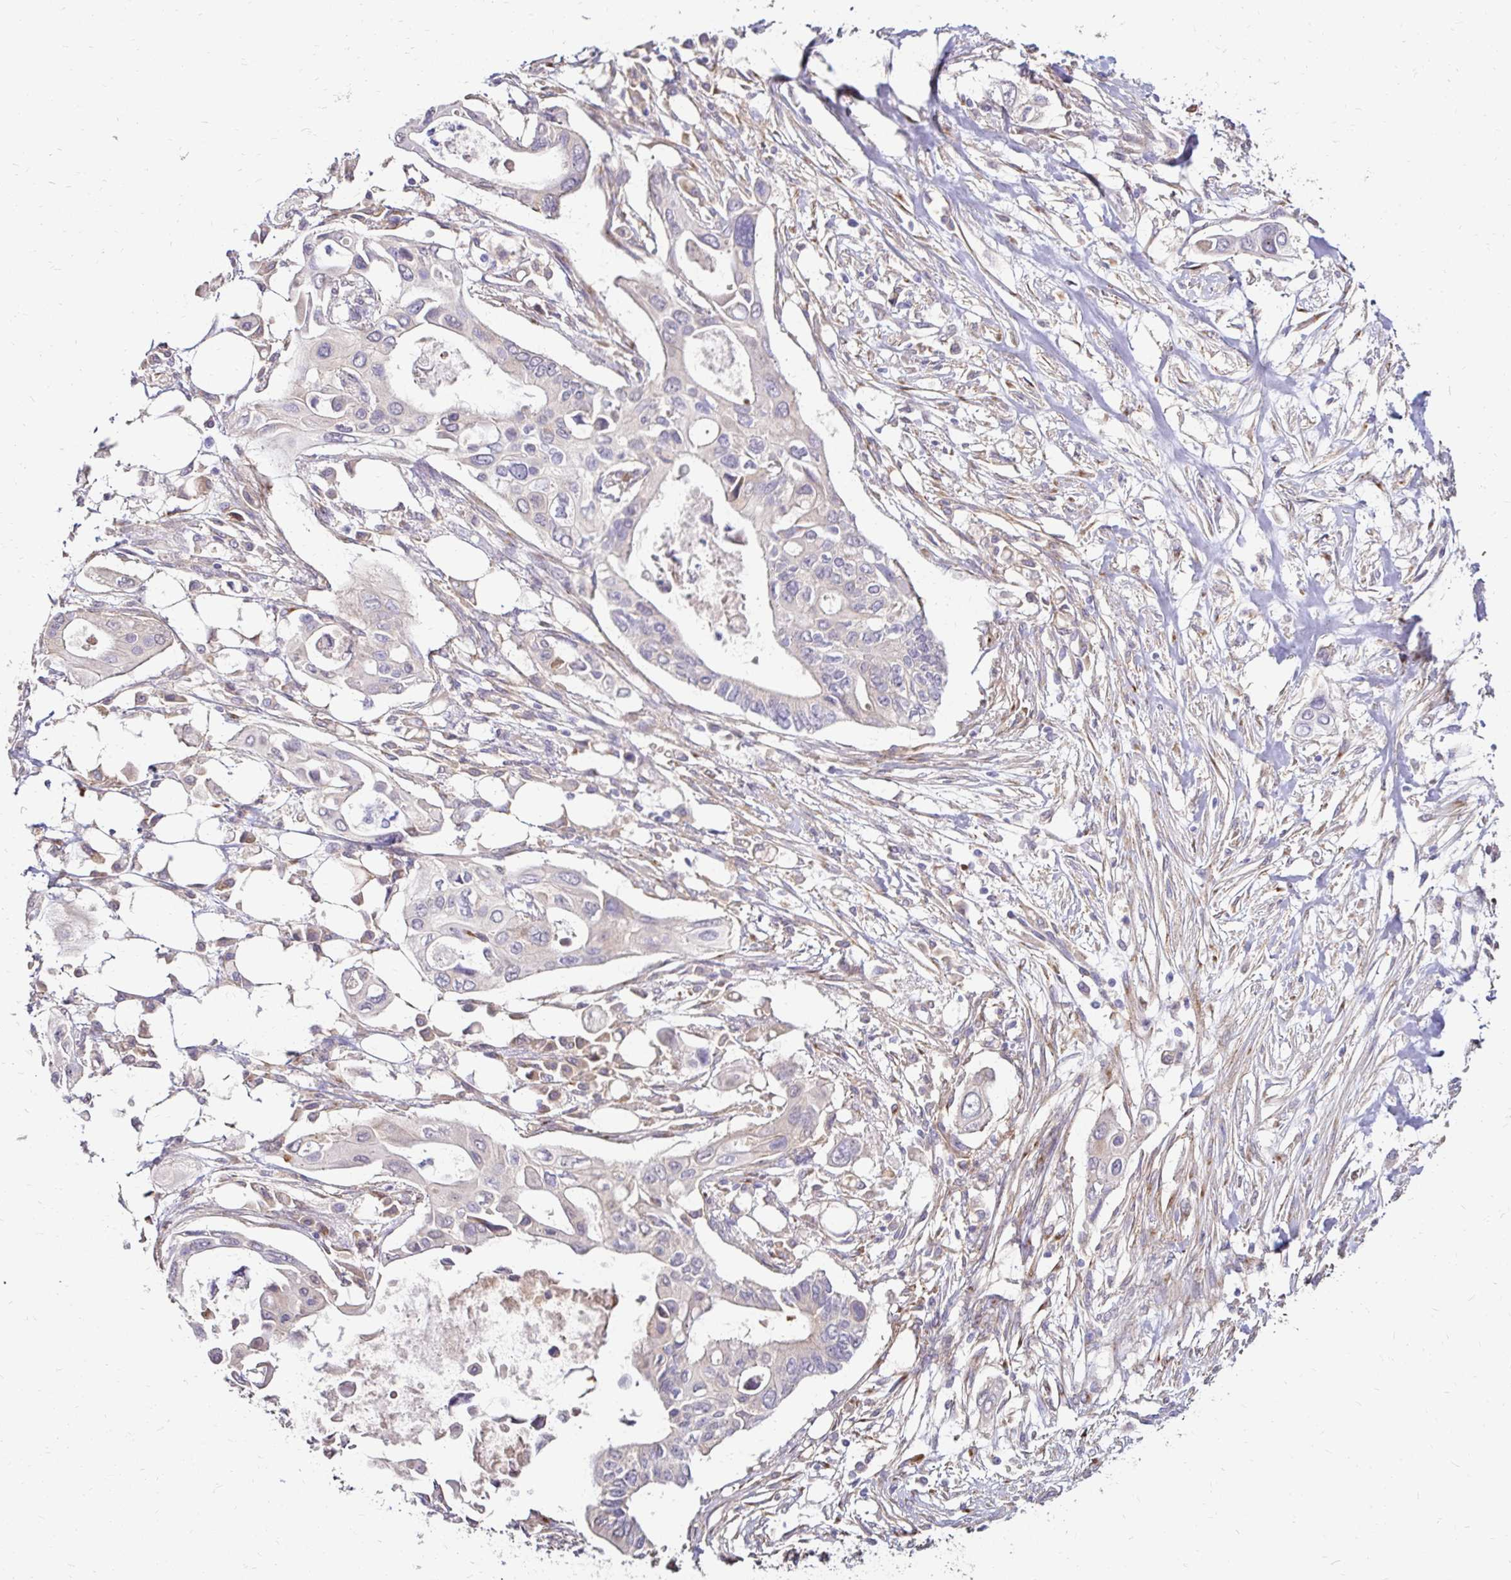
{"staining": {"intensity": "negative", "quantity": "none", "location": "none"}, "tissue": "pancreatic cancer", "cell_type": "Tumor cells", "image_type": "cancer", "snomed": [{"axis": "morphology", "description": "Adenocarcinoma, NOS"}, {"axis": "topography", "description": "Pancreas"}], "caption": "Tumor cells show no significant protein positivity in pancreatic adenocarcinoma.", "gene": "PRIMA1", "patient": {"sex": "female", "age": 63}}